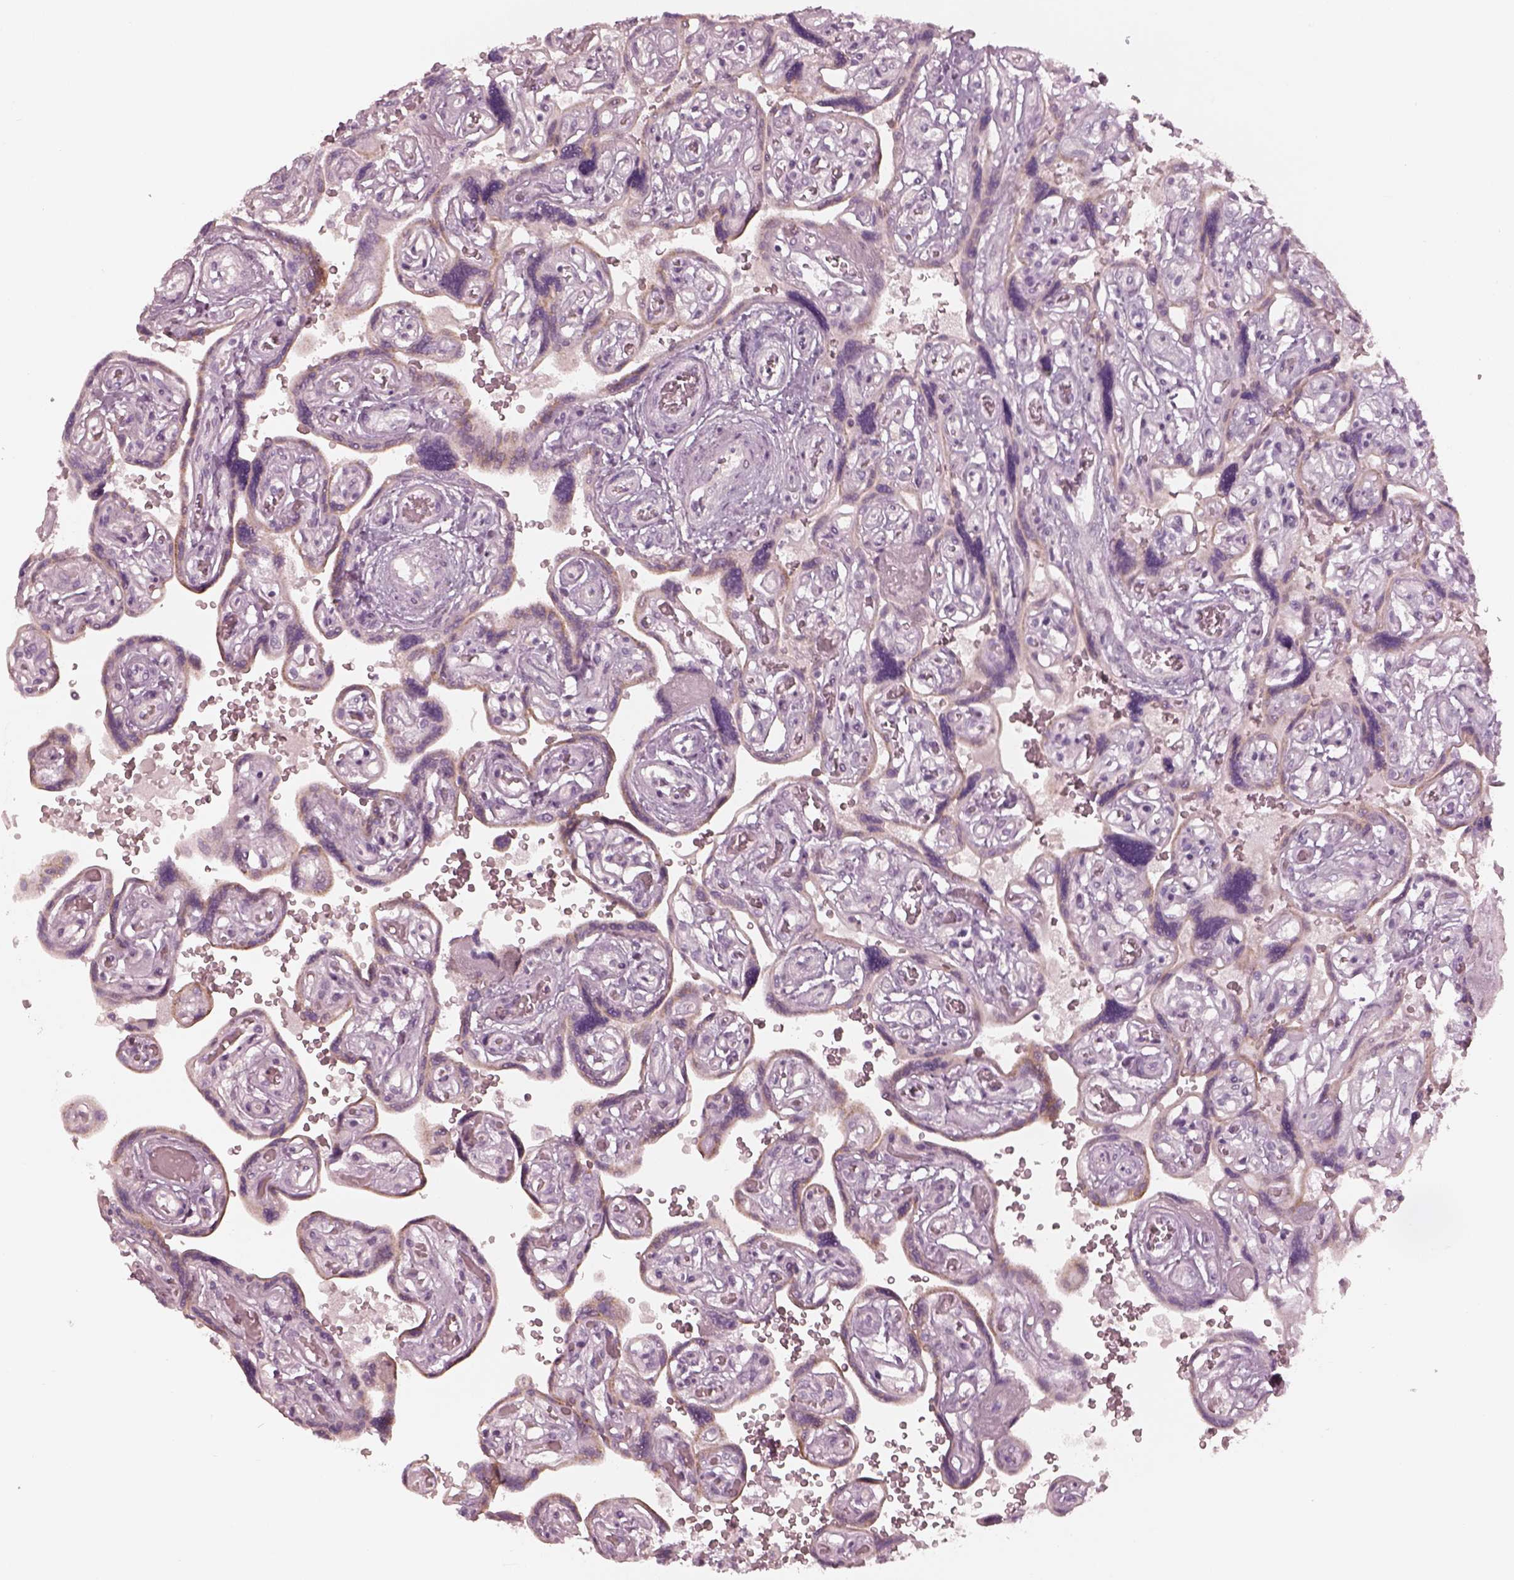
{"staining": {"intensity": "negative", "quantity": "none", "location": "none"}, "tissue": "placenta", "cell_type": "Decidual cells", "image_type": "normal", "snomed": [{"axis": "morphology", "description": "Normal tissue, NOS"}, {"axis": "topography", "description": "Placenta"}], "caption": "Image shows no protein staining in decidual cells of benign placenta. The staining is performed using DAB brown chromogen with nuclei counter-stained in using hematoxylin.", "gene": "SPATA6L", "patient": {"sex": "female", "age": 32}}